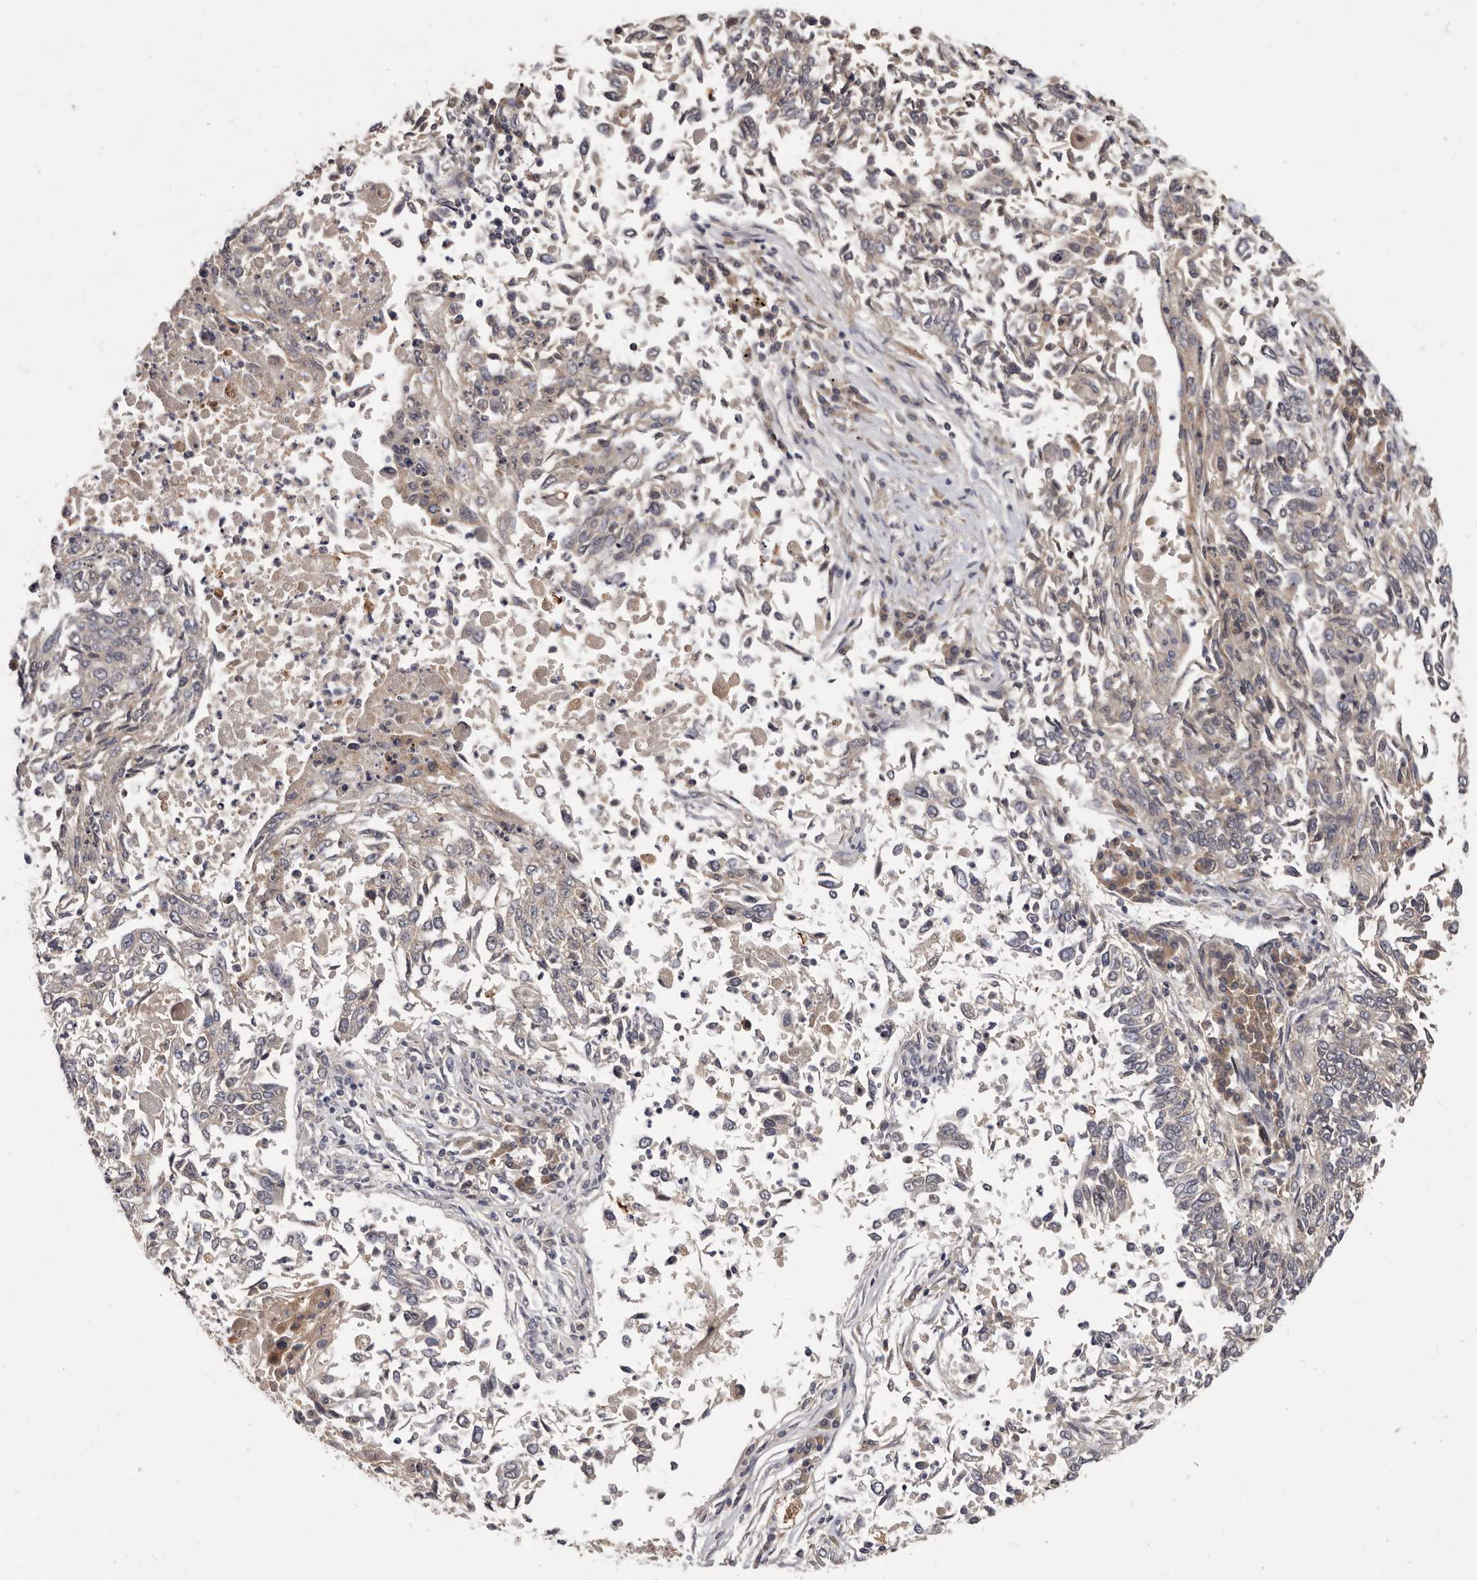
{"staining": {"intensity": "negative", "quantity": "none", "location": "none"}, "tissue": "lung cancer", "cell_type": "Tumor cells", "image_type": "cancer", "snomed": [{"axis": "morphology", "description": "Normal tissue, NOS"}, {"axis": "morphology", "description": "Squamous cell carcinoma, NOS"}, {"axis": "topography", "description": "Cartilage tissue"}, {"axis": "topography", "description": "Bronchus"}, {"axis": "topography", "description": "Lung"}, {"axis": "topography", "description": "Peripheral nerve tissue"}], "caption": "Lung cancer (squamous cell carcinoma) was stained to show a protein in brown. There is no significant positivity in tumor cells.", "gene": "SLC22A1", "patient": {"sex": "female", "age": 49}}